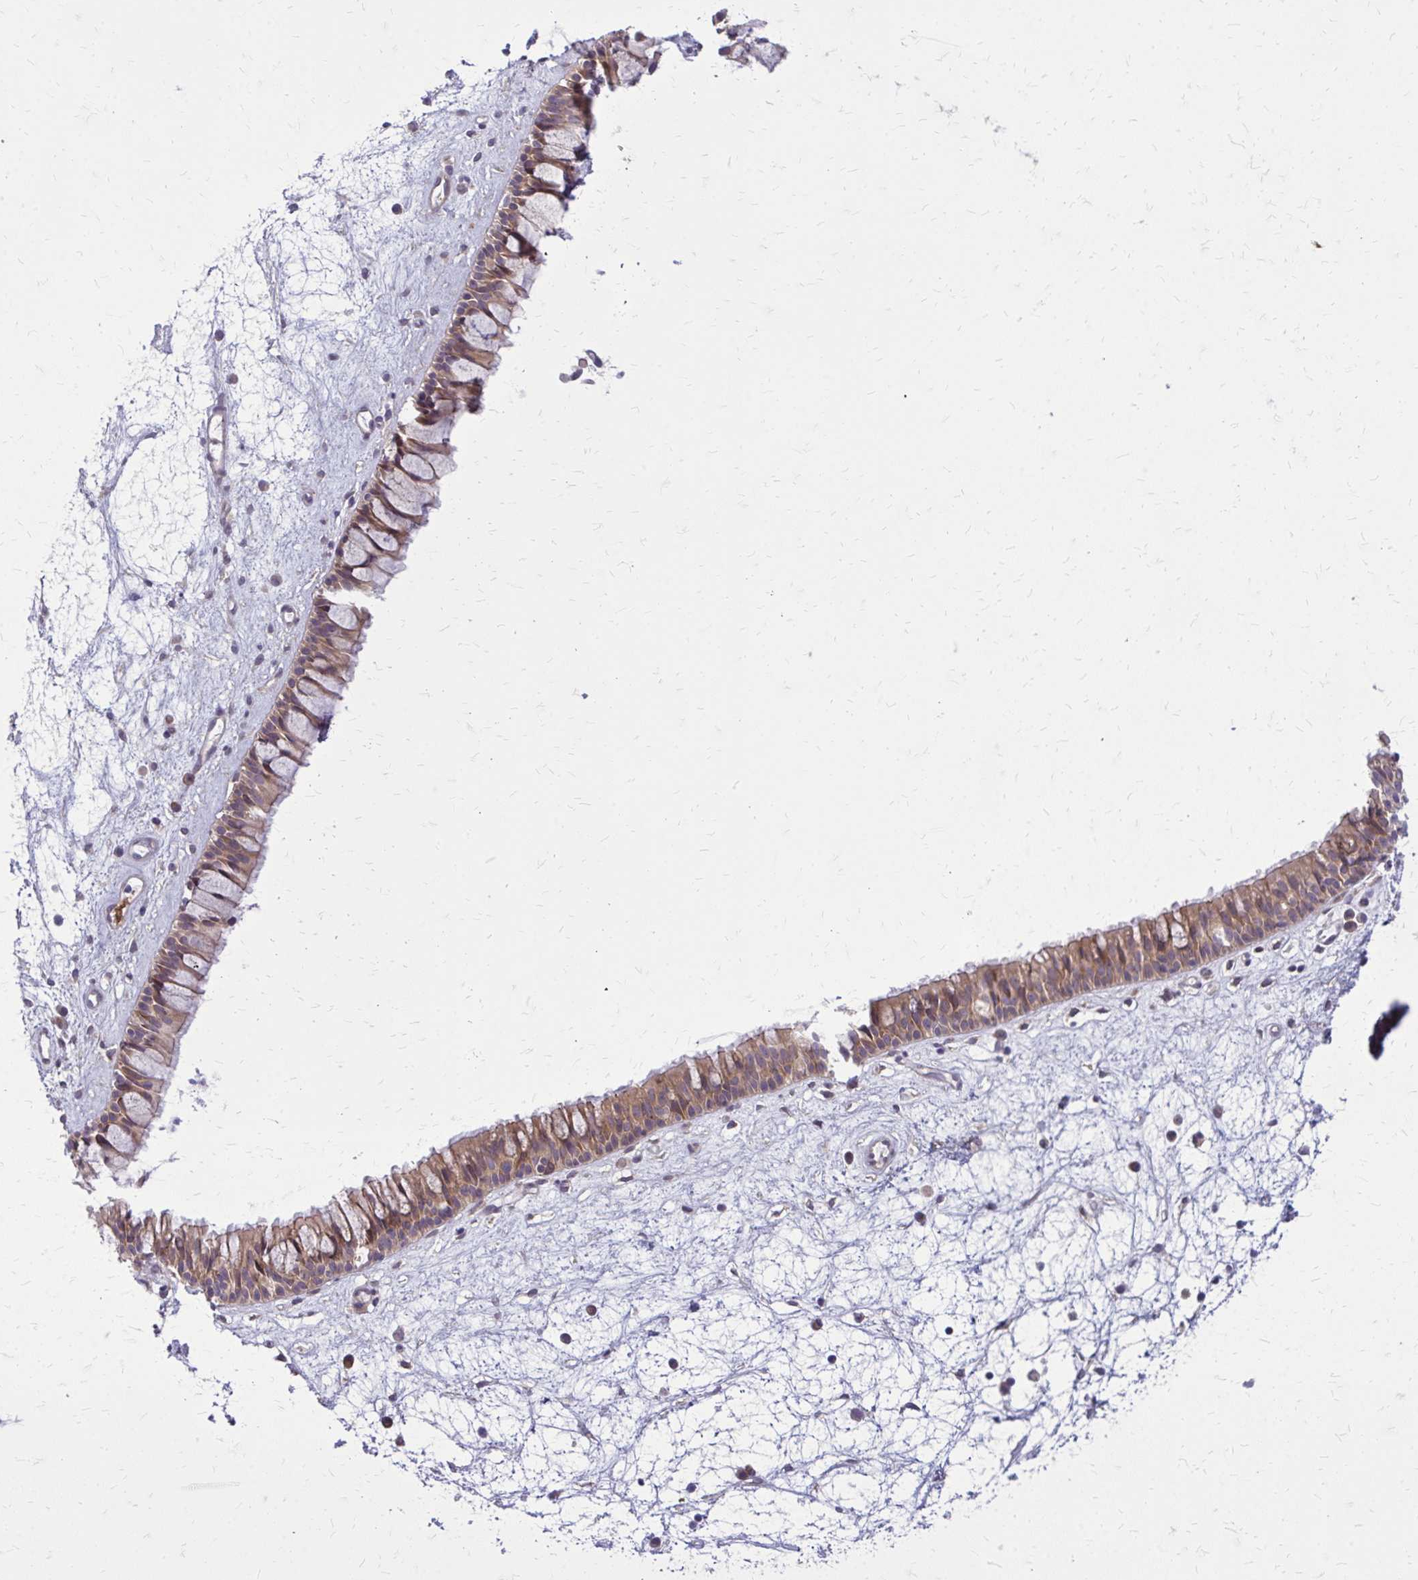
{"staining": {"intensity": "moderate", "quantity": ">75%", "location": "cytoplasmic/membranous"}, "tissue": "nasopharynx", "cell_type": "Respiratory epithelial cells", "image_type": "normal", "snomed": [{"axis": "morphology", "description": "Normal tissue, NOS"}, {"axis": "topography", "description": "Nasopharynx"}], "caption": "A brown stain highlights moderate cytoplasmic/membranous staining of a protein in respiratory epithelial cells of normal human nasopharynx. The protein of interest is stained brown, and the nuclei are stained in blue (DAB (3,3'-diaminobenzidine) IHC with brightfield microscopy, high magnification).", "gene": "OXNAD1", "patient": {"sex": "male", "age": 69}}